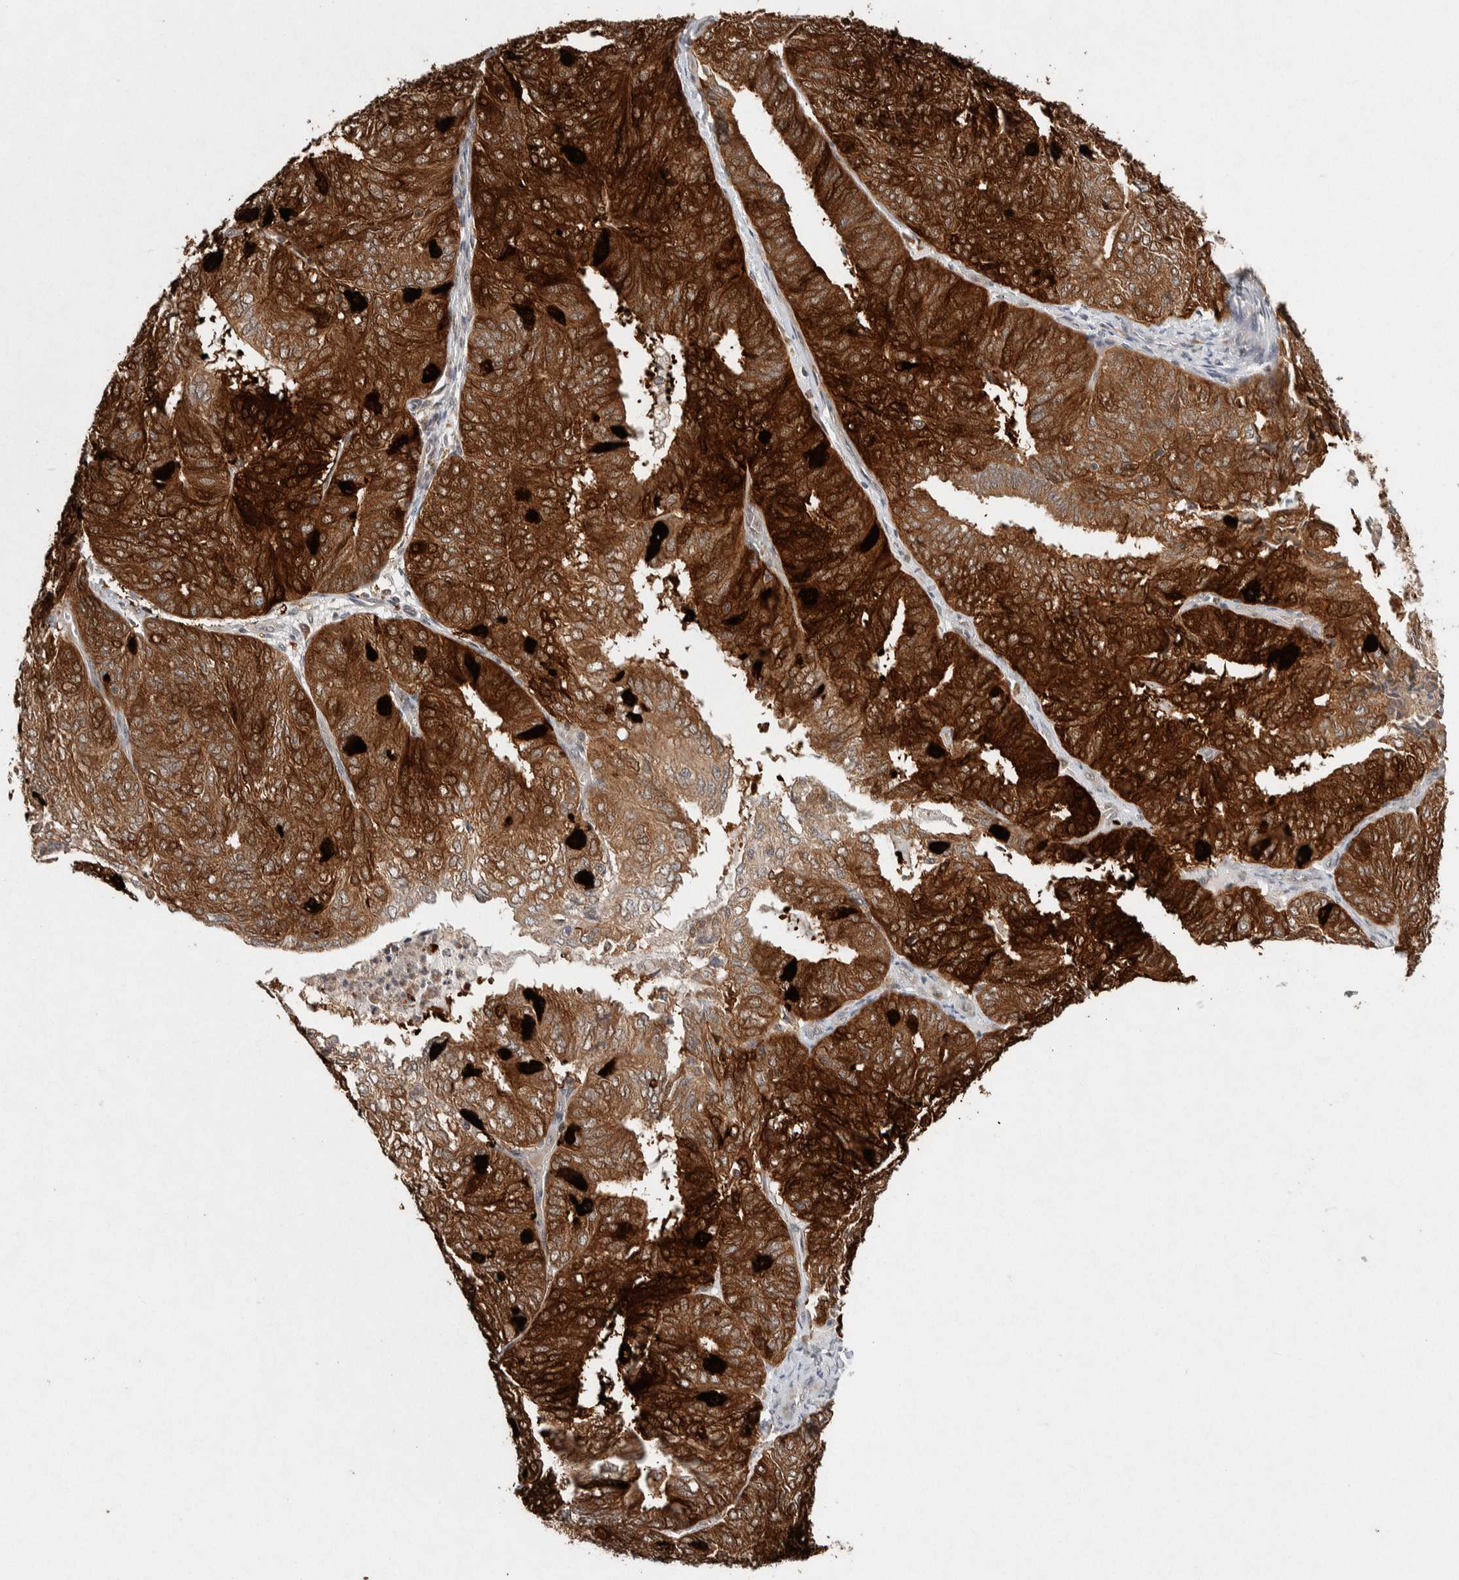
{"staining": {"intensity": "strong", "quantity": ">75%", "location": "cytoplasmic/membranous"}, "tissue": "endometrial cancer", "cell_type": "Tumor cells", "image_type": "cancer", "snomed": [{"axis": "morphology", "description": "Adenocarcinoma, NOS"}, {"axis": "topography", "description": "Uterus"}], "caption": "Immunohistochemistry (IHC) photomicrograph of neoplastic tissue: human adenocarcinoma (endometrial) stained using IHC demonstrates high levels of strong protein expression localized specifically in the cytoplasmic/membranous of tumor cells, appearing as a cytoplasmic/membranous brown color.", "gene": "KCNK1", "patient": {"sex": "female", "age": 60}}